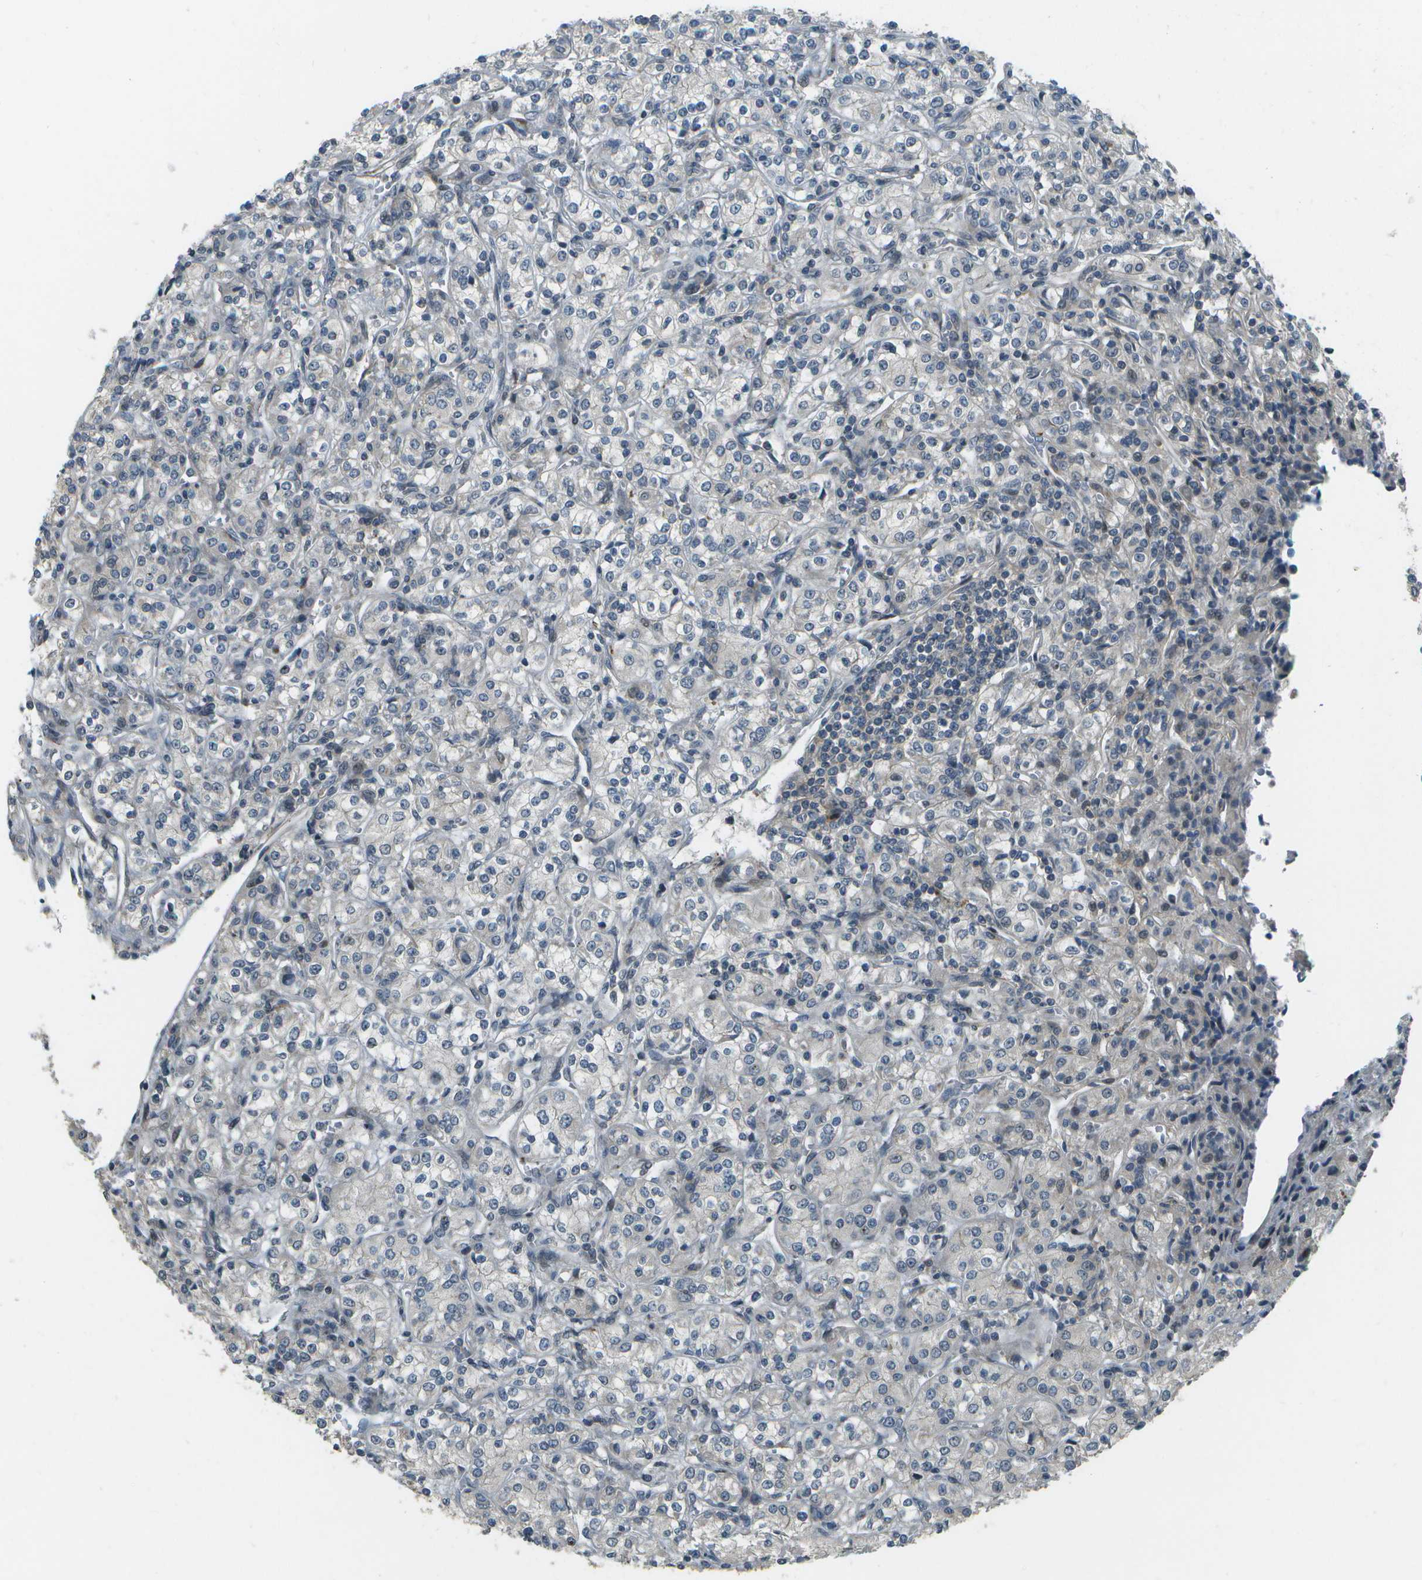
{"staining": {"intensity": "negative", "quantity": "none", "location": "none"}, "tissue": "renal cancer", "cell_type": "Tumor cells", "image_type": "cancer", "snomed": [{"axis": "morphology", "description": "Adenocarcinoma, NOS"}, {"axis": "topography", "description": "Kidney"}], "caption": "Immunohistochemistry image of human adenocarcinoma (renal) stained for a protein (brown), which displays no positivity in tumor cells.", "gene": "WNK2", "patient": {"sex": "male", "age": 77}}